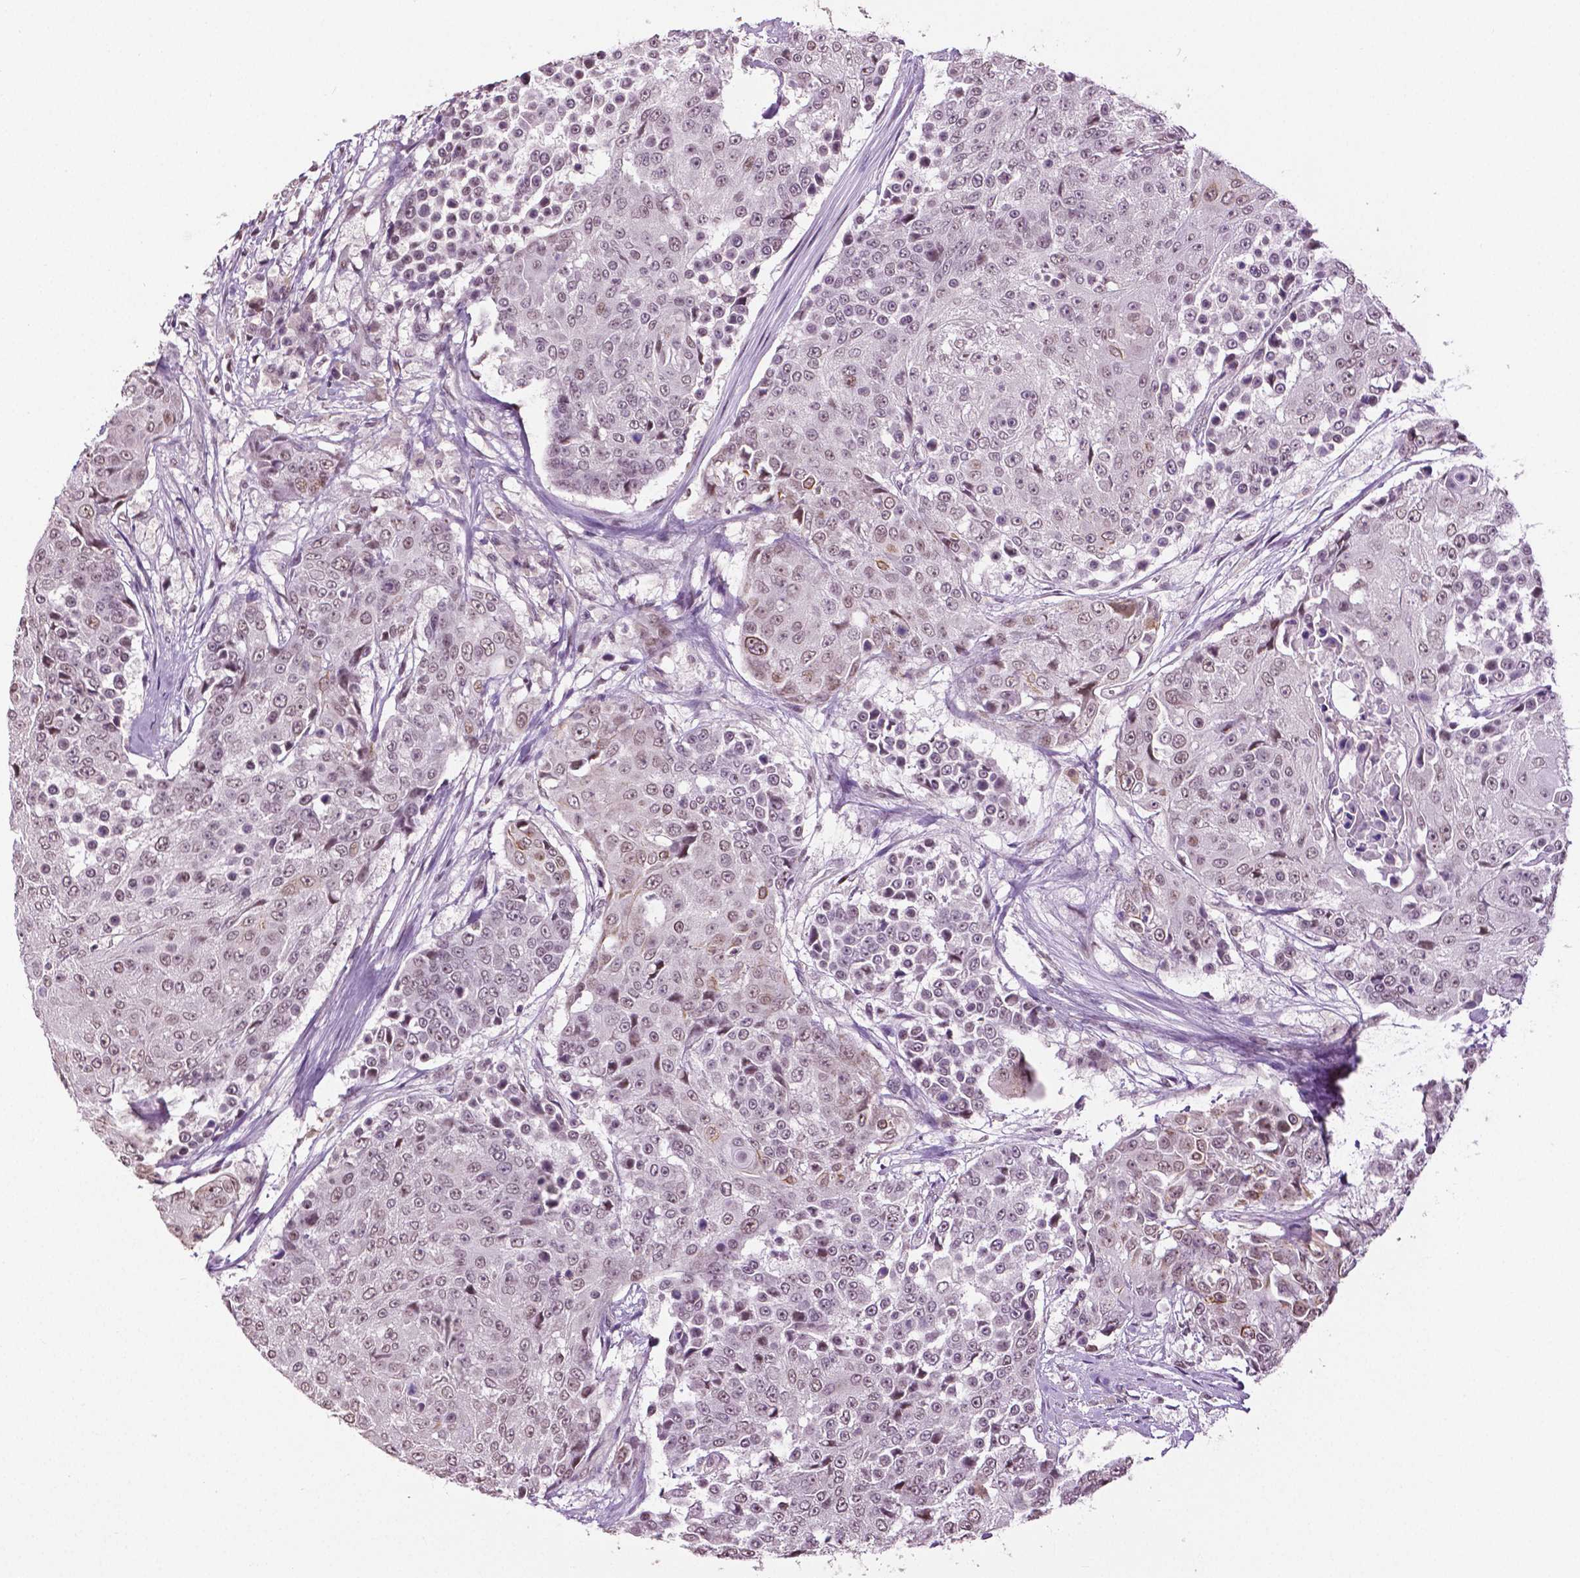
{"staining": {"intensity": "weak", "quantity": "25%-75%", "location": "nuclear"}, "tissue": "urothelial cancer", "cell_type": "Tumor cells", "image_type": "cancer", "snomed": [{"axis": "morphology", "description": "Urothelial carcinoma, High grade"}, {"axis": "topography", "description": "Urinary bladder"}], "caption": "DAB (3,3'-diaminobenzidine) immunohistochemical staining of human high-grade urothelial carcinoma shows weak nuclear protein expression in about 25%-75% of tumor cells.", "gene": "DLX5", "patient": {"sex": "female", "age": 63}}